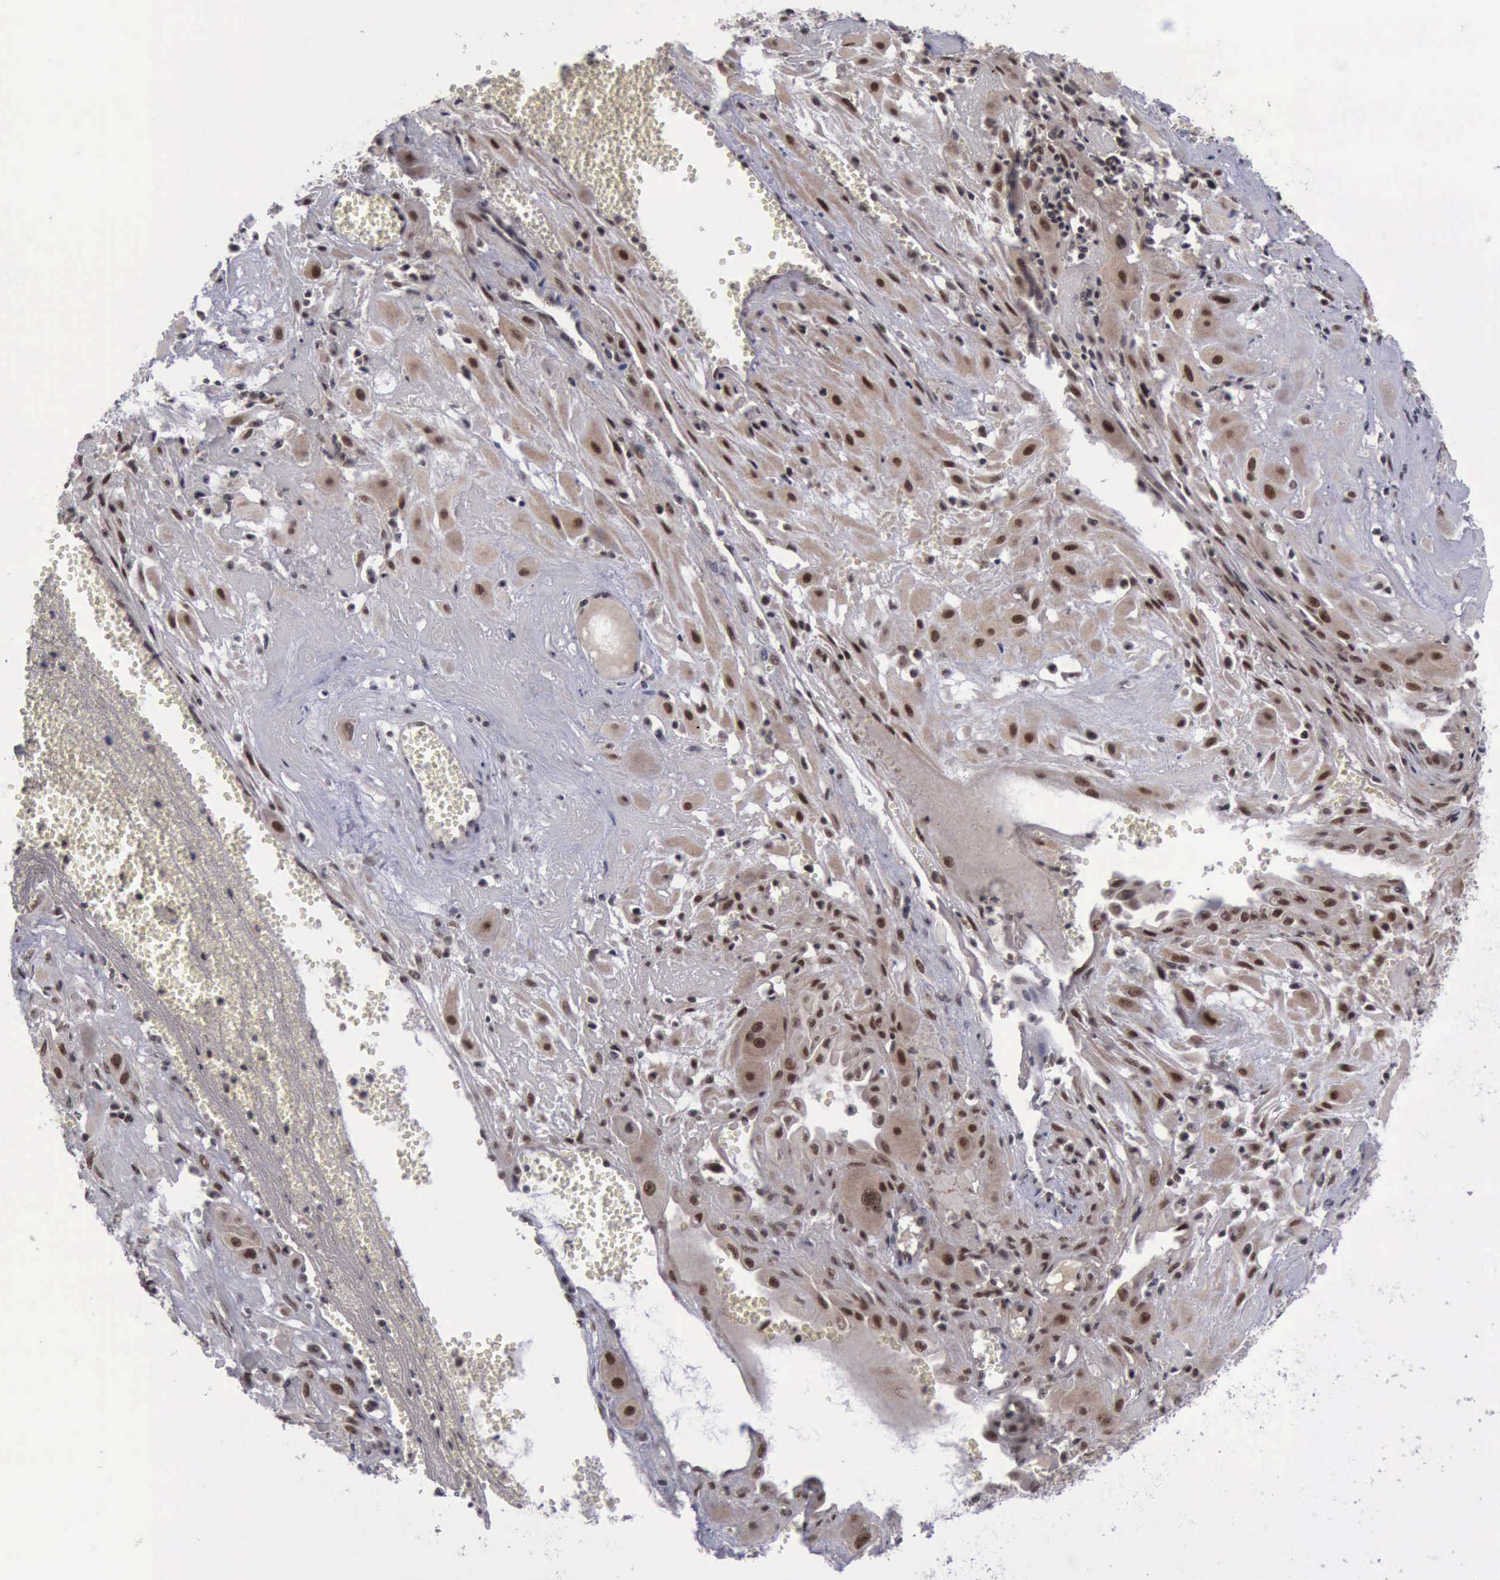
{"staining": {"intensity": "strong", "quantity": ">75%", "location": "cytoplasmic/membranous,nuclear"}, "tissue": "cervical cancer", "cell_type": "Tumor cells", "image_type": "cancer", "snomed": [{"axis": "morphology", "description": "Squamous cell carcinoma, NOS"}, {"axis": "topography", "description": "Cervix"}], "caption": "Protein positivity by IHC exhibits strong cytoplasmic/membranous and nuclear expression in about >75% of tumor cells in cervical squamous cell carcinoma. (IHC, brightfield microscopy, high magnification).", "gene": "ATM", "patient": {"sex": "female", "age": 34}}